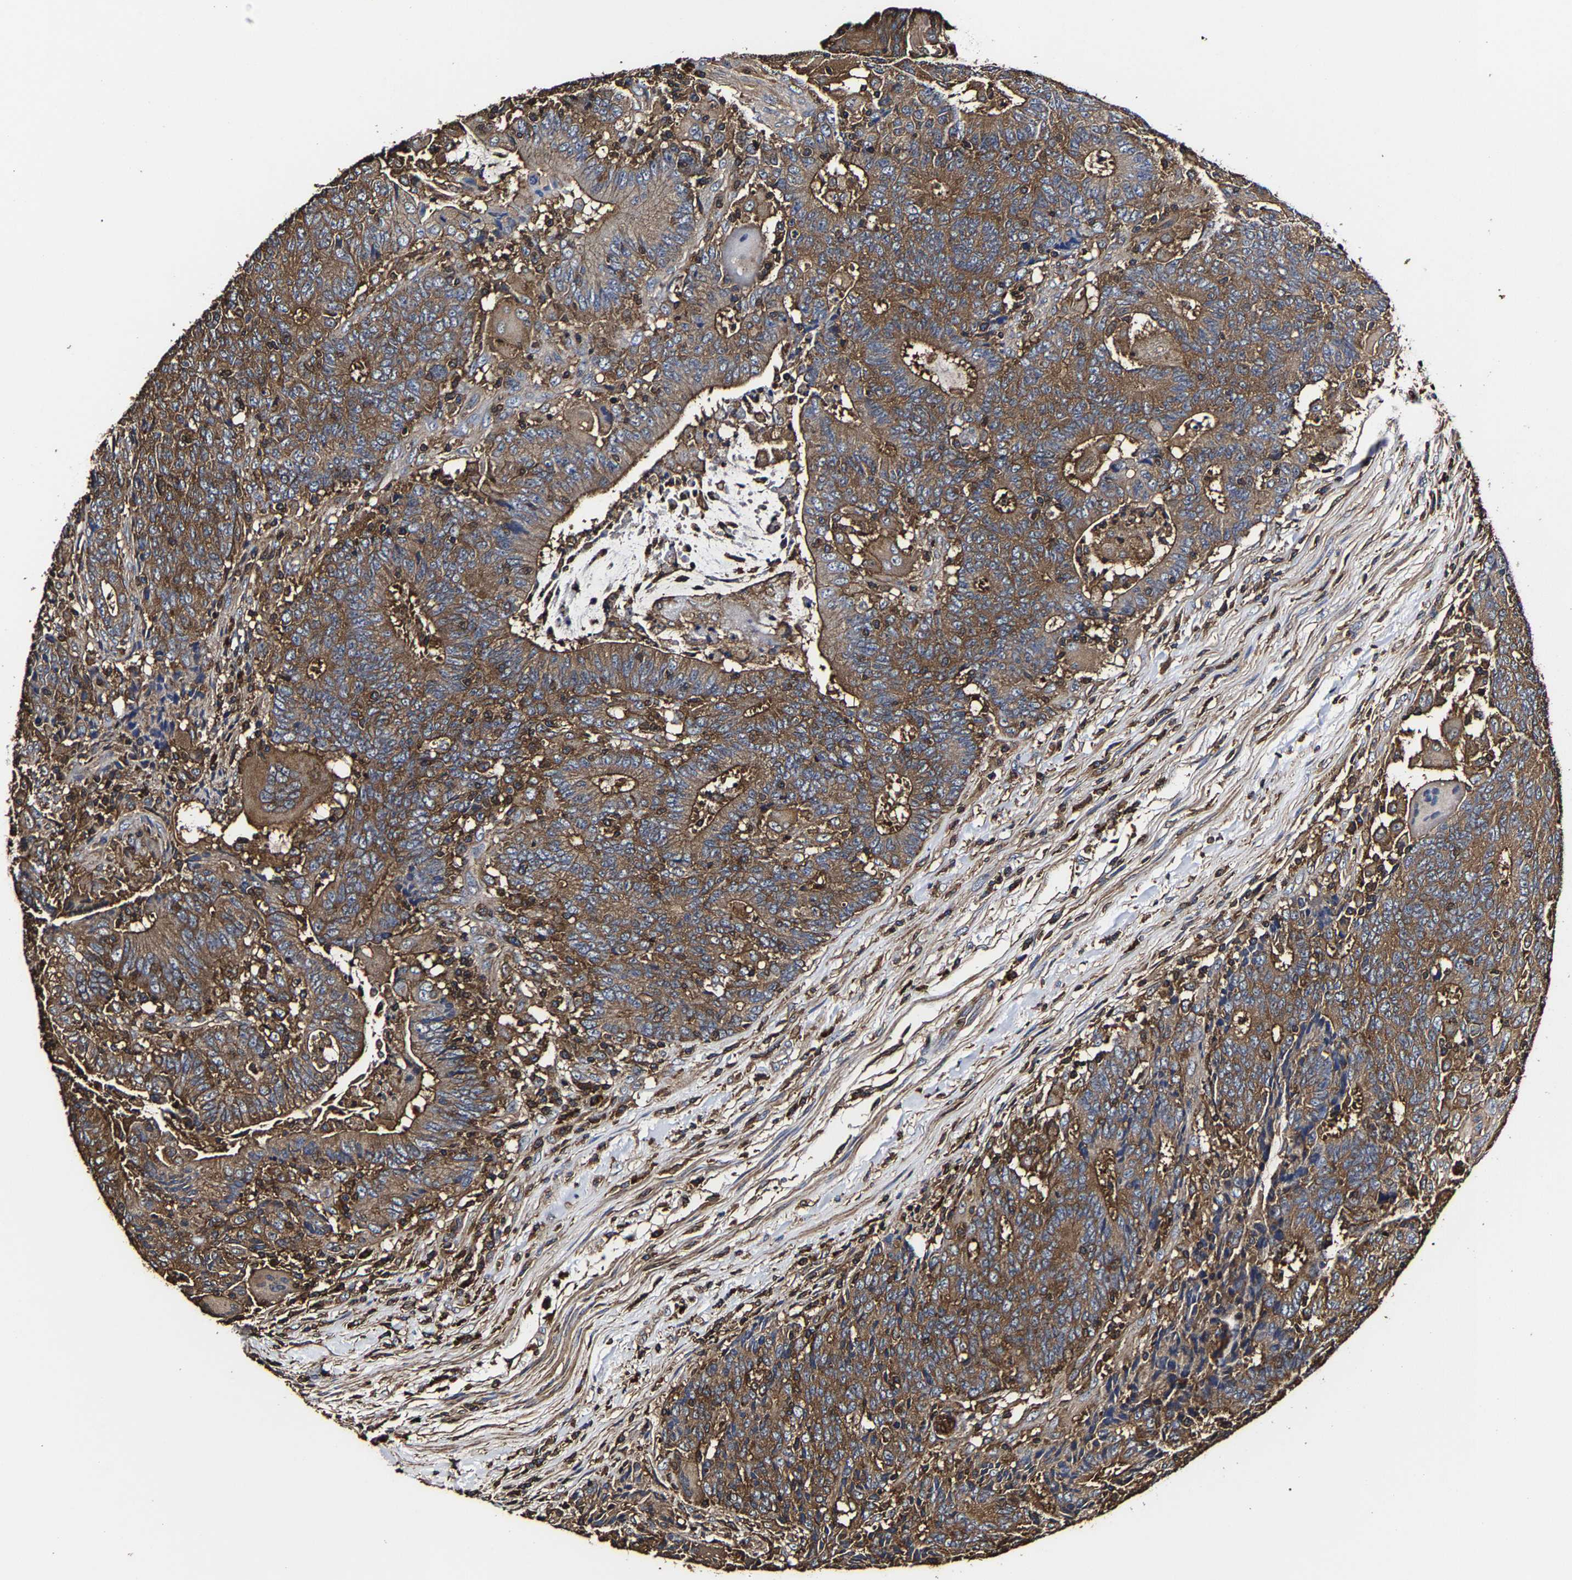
{"staining": {"intensity": "moderate", "quantity": ">75%", "location": "cytoplasmic/membranous"}, "tissue": "colorectal cancer", "cell_type": "Tumor cells", "image_type": "cancer", "snomed": [{"axis": "morphology", "description": "Normal tissue, NOS"}, {"axis": "morphology", "description": "Adenocarcinoma, NOS"}, {"axis": "topography", "description": "Colon"}], "caption": "Colorectal cancer stained with a brown dye shows moderate cytoplasmic/membranous positive expression in about >75% of tumor cells.", "gene": "SSH3", "patient": {"sex": "female", "age": 75}}